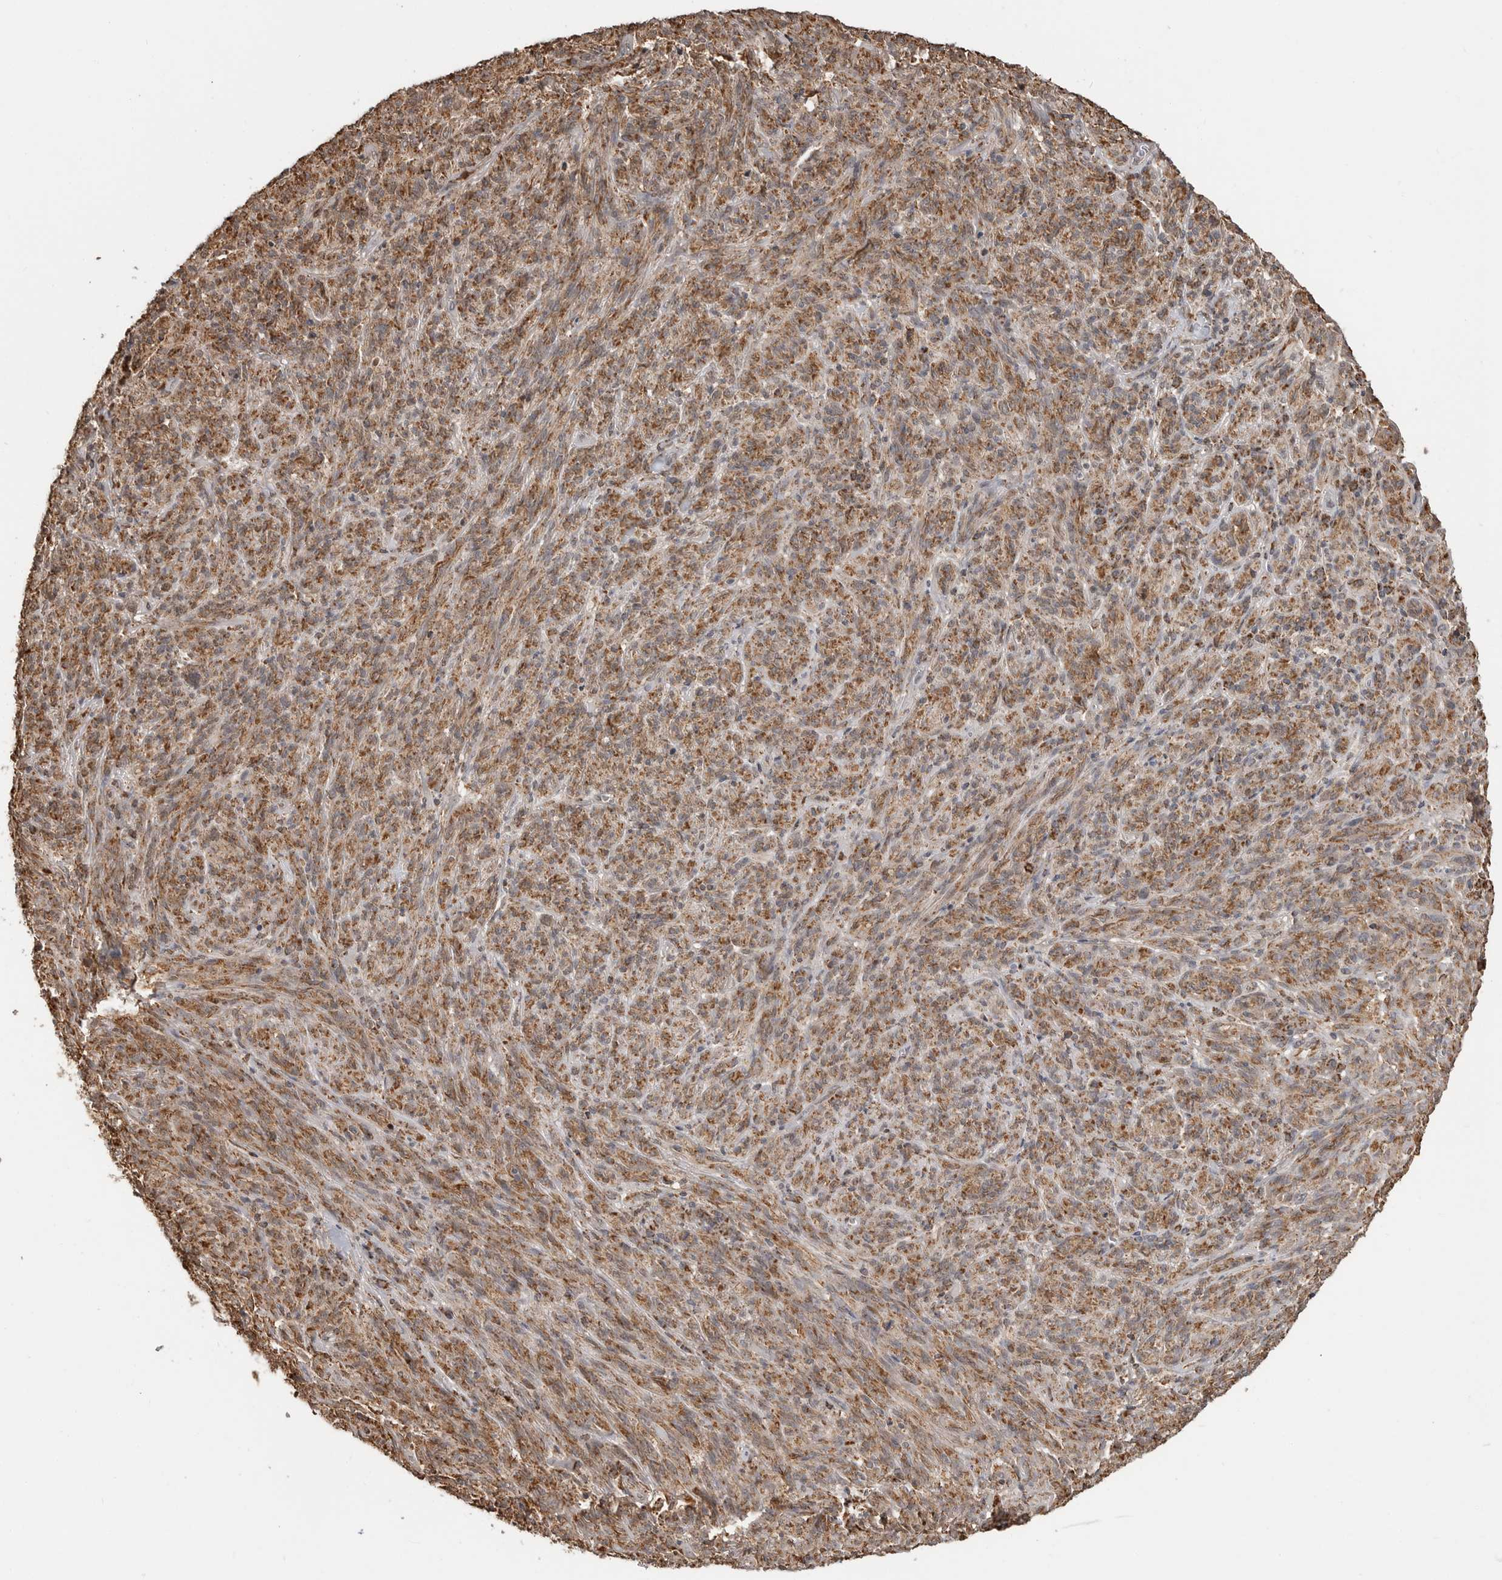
{"staining": {"intensity": "moderate", "quantity": ">75%", "location": "cytoplasmic/membranous"}, "tissue": "melanoma", "cell_type": "Tumor cells", "image_type": "cancer", "snomed": [{"axis": "morphology", "description": "Malignant melanoma, NOS"}, {"axis": "topography", "description": "Skin of head"}], "caption": "Malignant melanoma stained for a protein demonstrates moderate cytoplasmic/membranous positivity in tumor cells.", "gene": "GCNT2", "patient": {"sex": "male", "age": 96}}